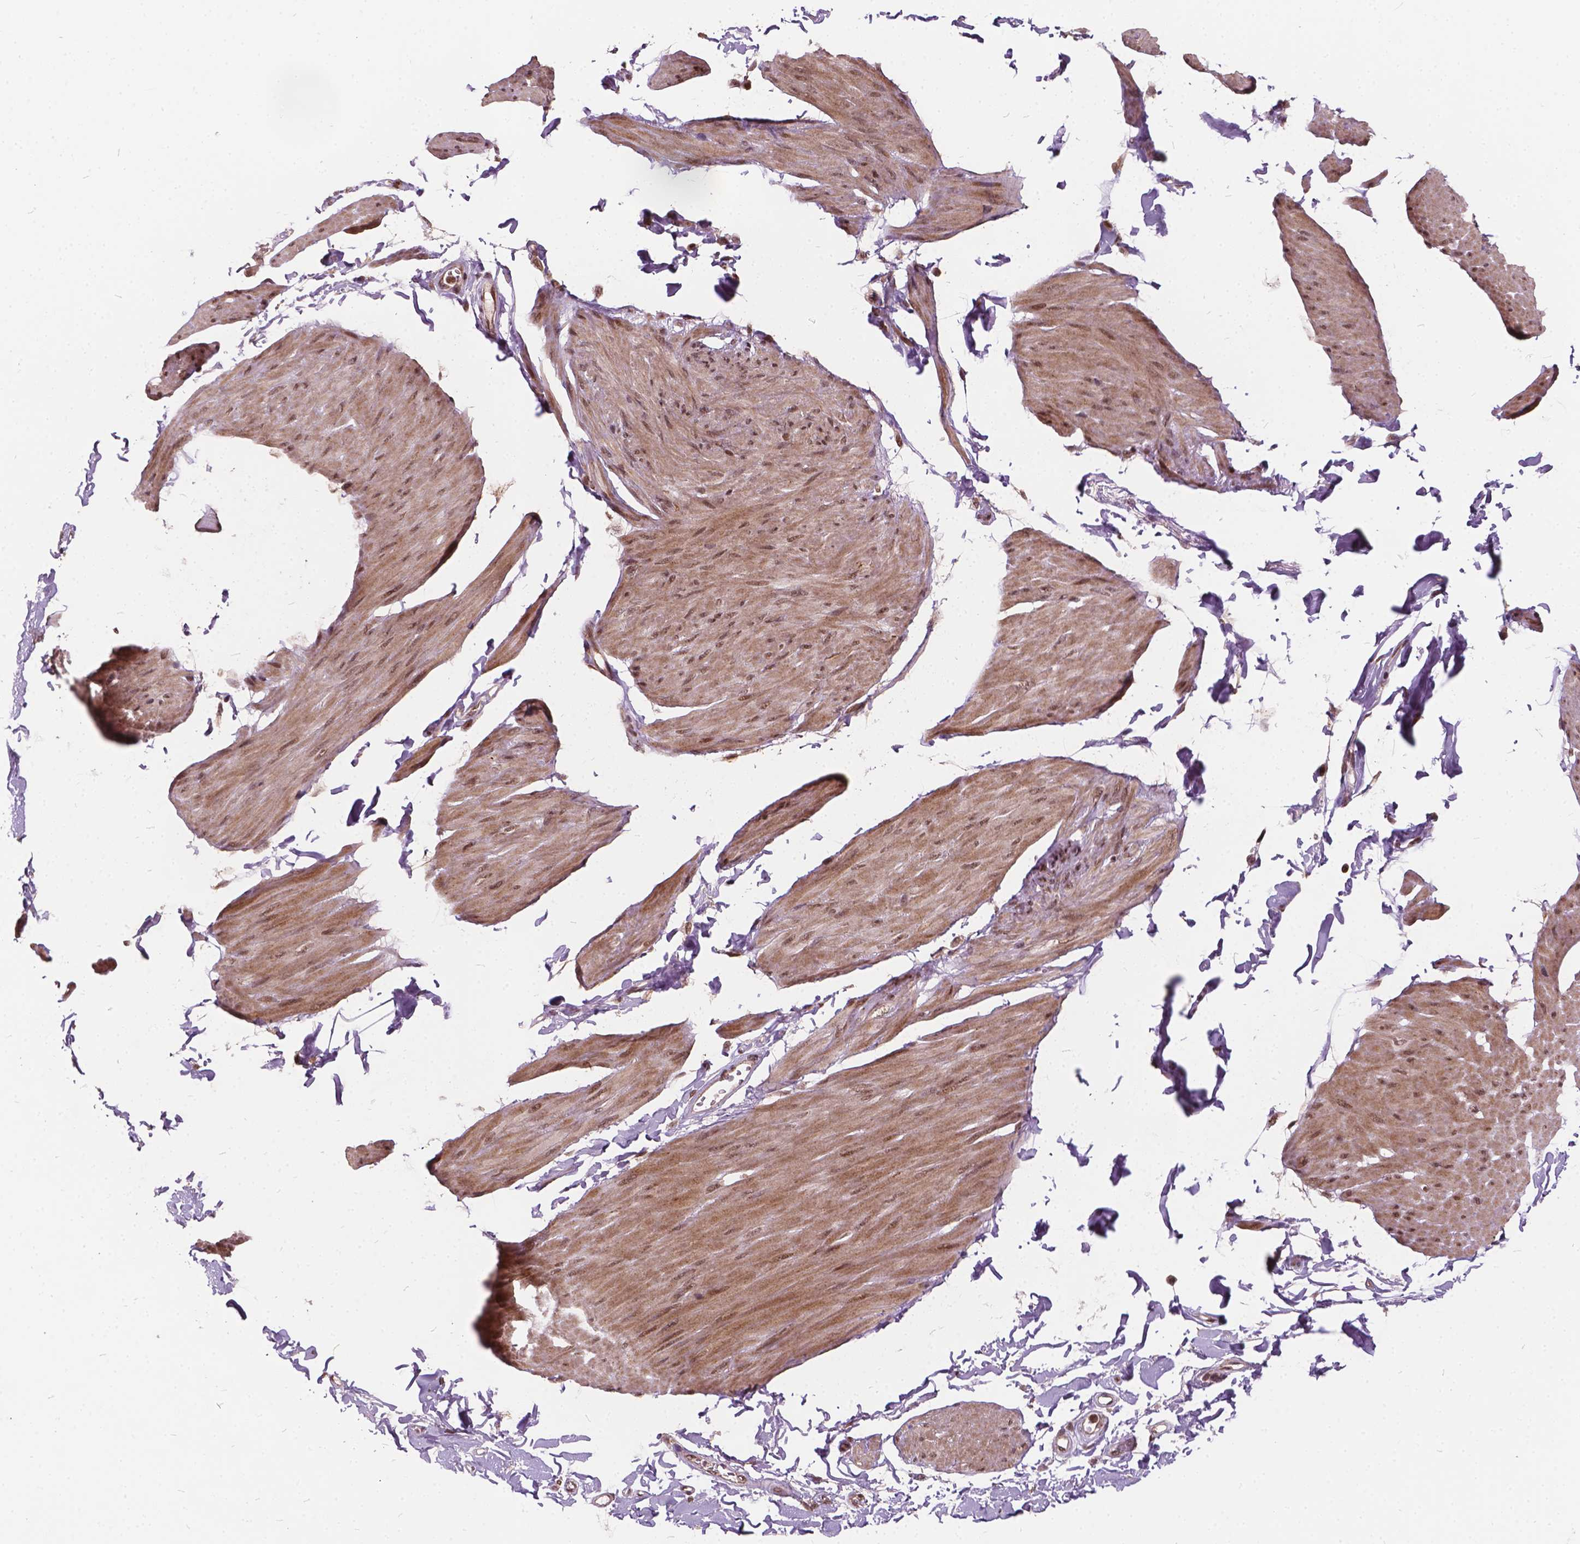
{"staining": {"intensity": "moderate", "quantity": "25%-75%", "location": "cytoplasmic/membranous,nuclear"}, "tissue": "smooth muscle", "cell_type": "Smooth muscle cells", "image_type": "normal", "snomed": [{"axis": "morphology", "description": "Normal tissue, NOS"}, {"axis": "topography", "description": "Adipose tissue"}, {"axis": "topography", "description": "Smooth muscle"}, {"axis": "topography", "description": "Peripheral nerve tissue"}], "caption": "A photomicrograph of smooth muscle stained for a protein shows moderate cytoplasmic/membranous,nuclear brown staining in smooth muscle cells. (Stains: DAB in brown, nuclei in blue, Microscopy: brightfield microscopy at high magnification).", "gene": "GPS2", "patient": {"sex": "male", "age": 83}}